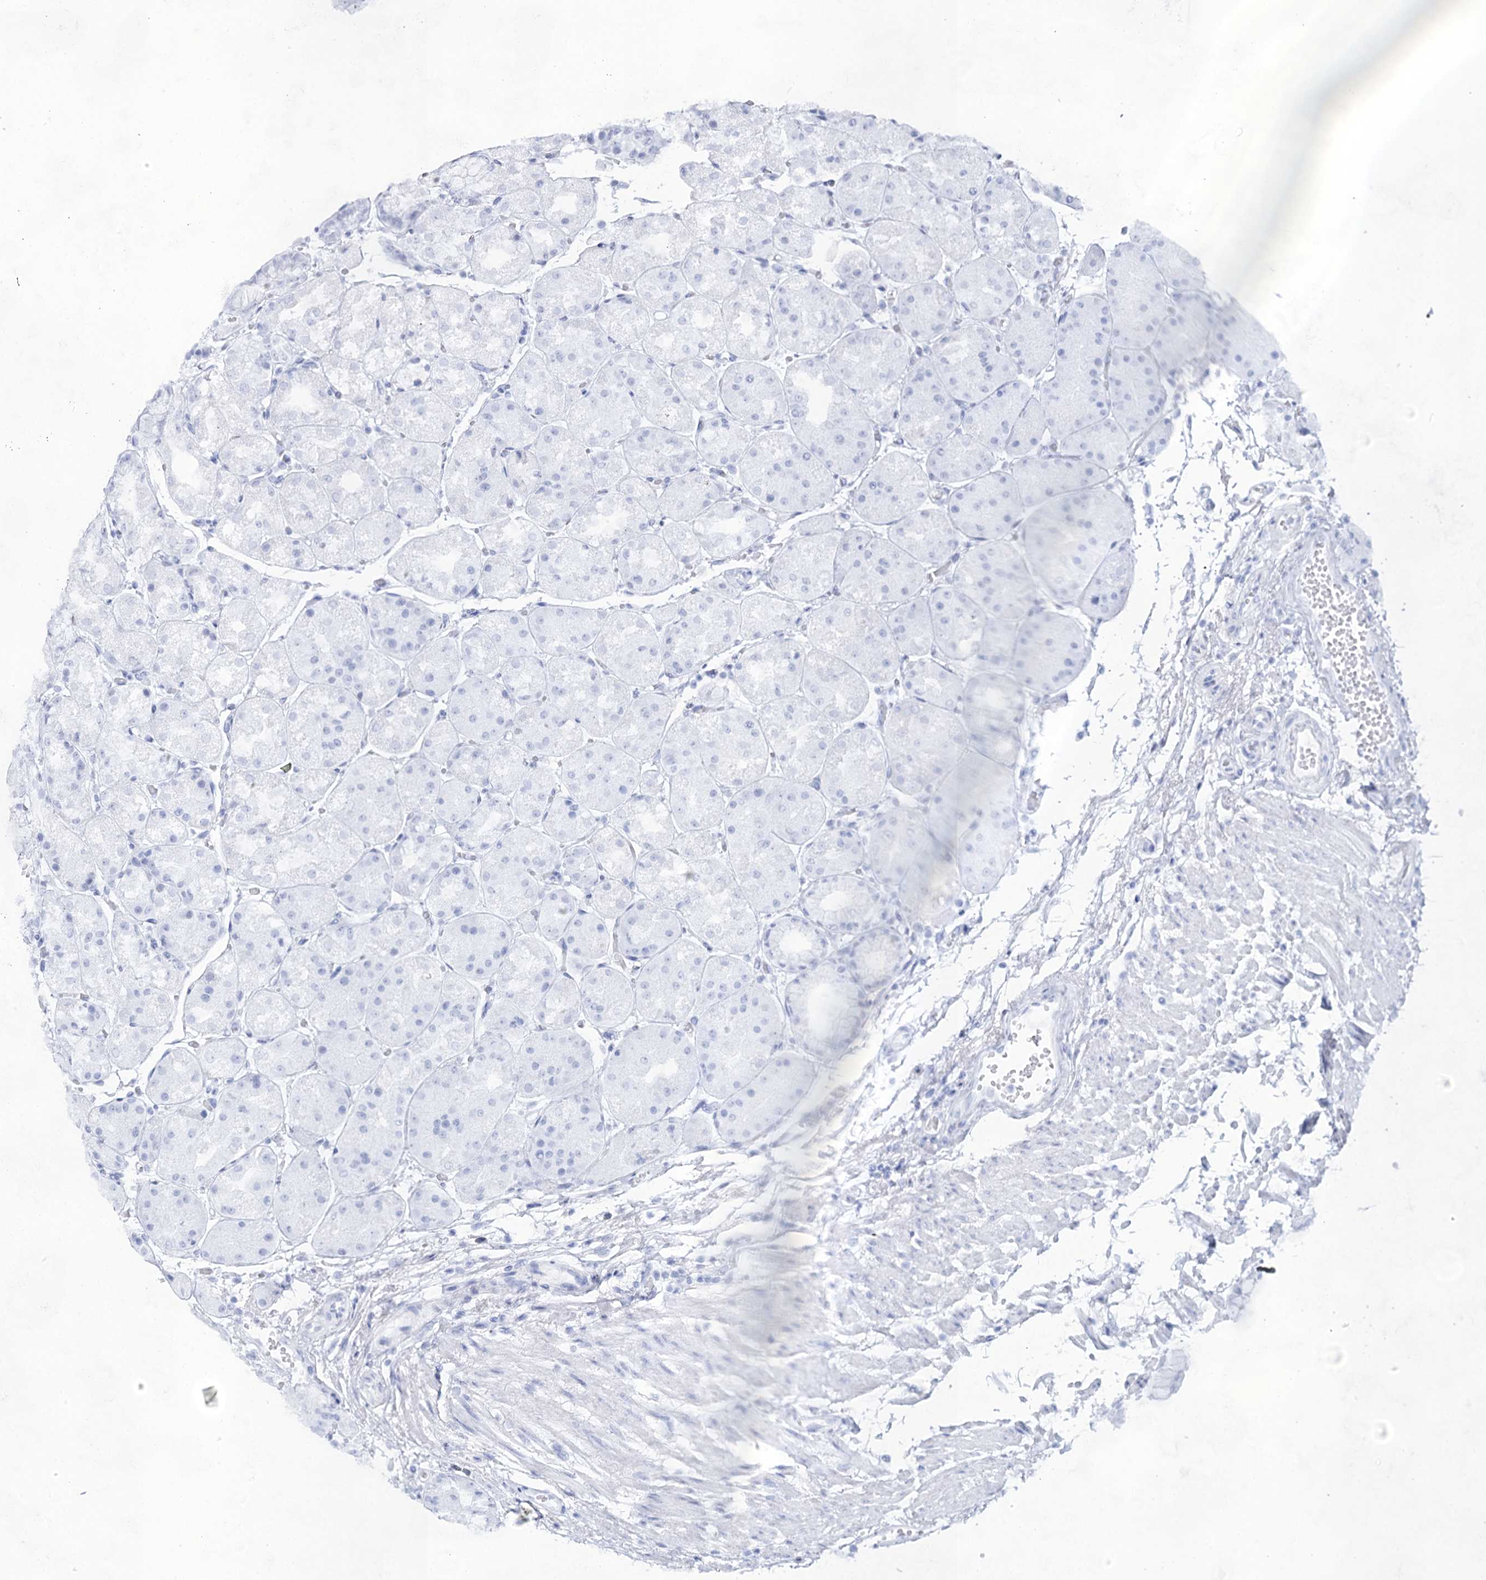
{"staining": {"intensity": "negative", "quantity": "none", "location": "none"}, "tissue": "stomach", "cell_type": "Glandular cells", "image_type": "normal", "snomed": [{"axis": "morphology", "description": "Normal tissue, NOS"}, {"axis": "topography", "description": "Stomach, upper"}], "caption": "High magnification brightfield microscopy of unremarkable stomach stained with DAB (3,3'-diaminobenzidine) (brown) and counterstained with hematoxylin (blue): glandular cells show no significant staining.", "gene": "ACRV1", "patient": {"sex": "male", "age": 72}}